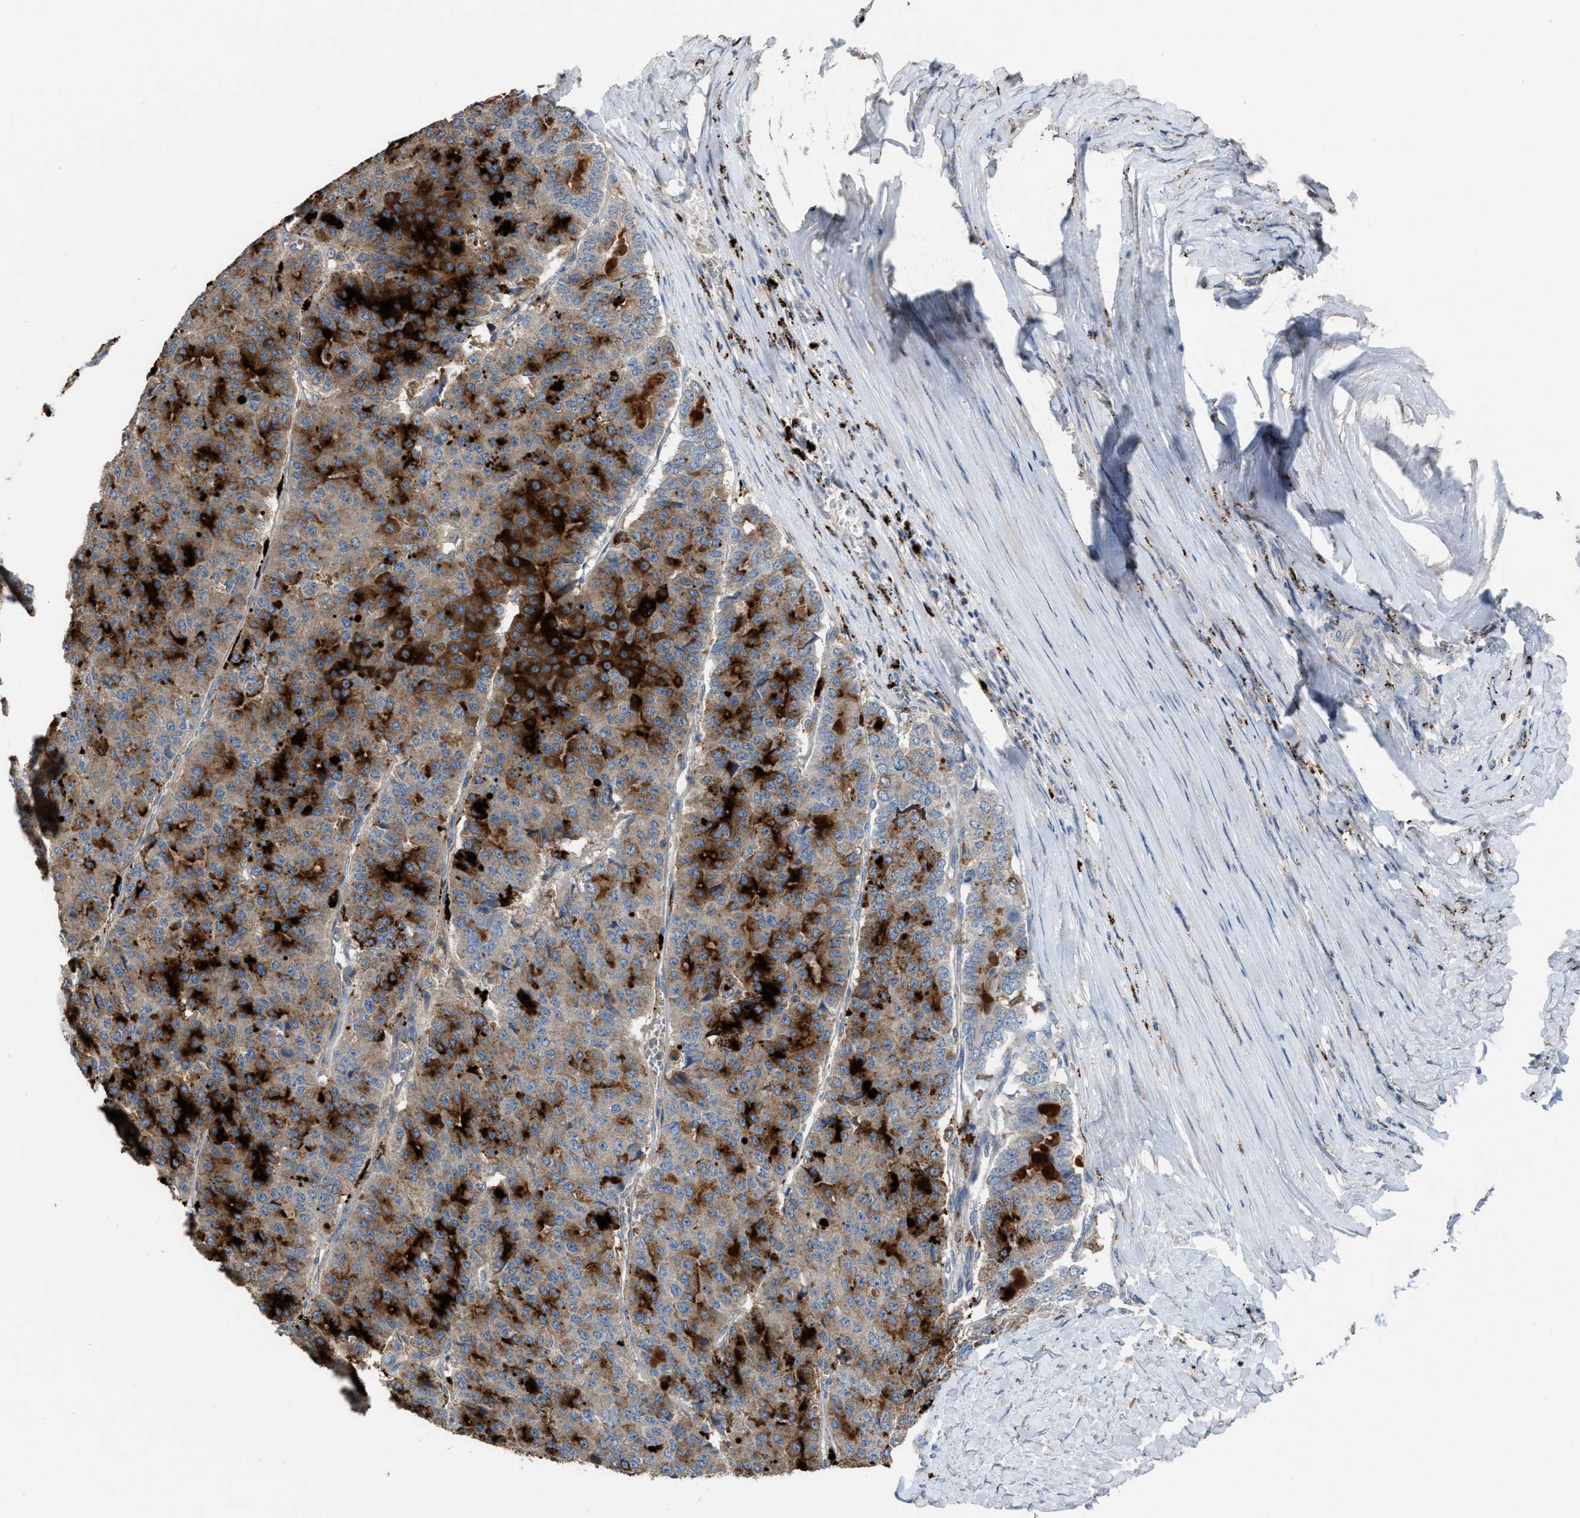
{"staining": {"intensity": "strong", "quantity": "25%-75%", "location": "cytoplasmic/membranous"}, "tissue": "pancreatic cancer", "cell_type": "Tumor cells", "image_type": "cancer", "snomed": [{"axis": "morphology", "description": "Adenocarcinoma, NOS"}, {"axis": "topography", "description": "Pancreas"}], "caption": "Immunohistochemical staining of pancreatic adenocarcinoma reveals strong cytoplasmic/membranous protein staining in approximately 25%-75% of tumor cells. (DAB (3,3'-diaminobenzidine) IHC, brown staining for protein, blue staining for nuclei).", "gene": "TPK1", "patient": {"sex": "male", "age": 50}}